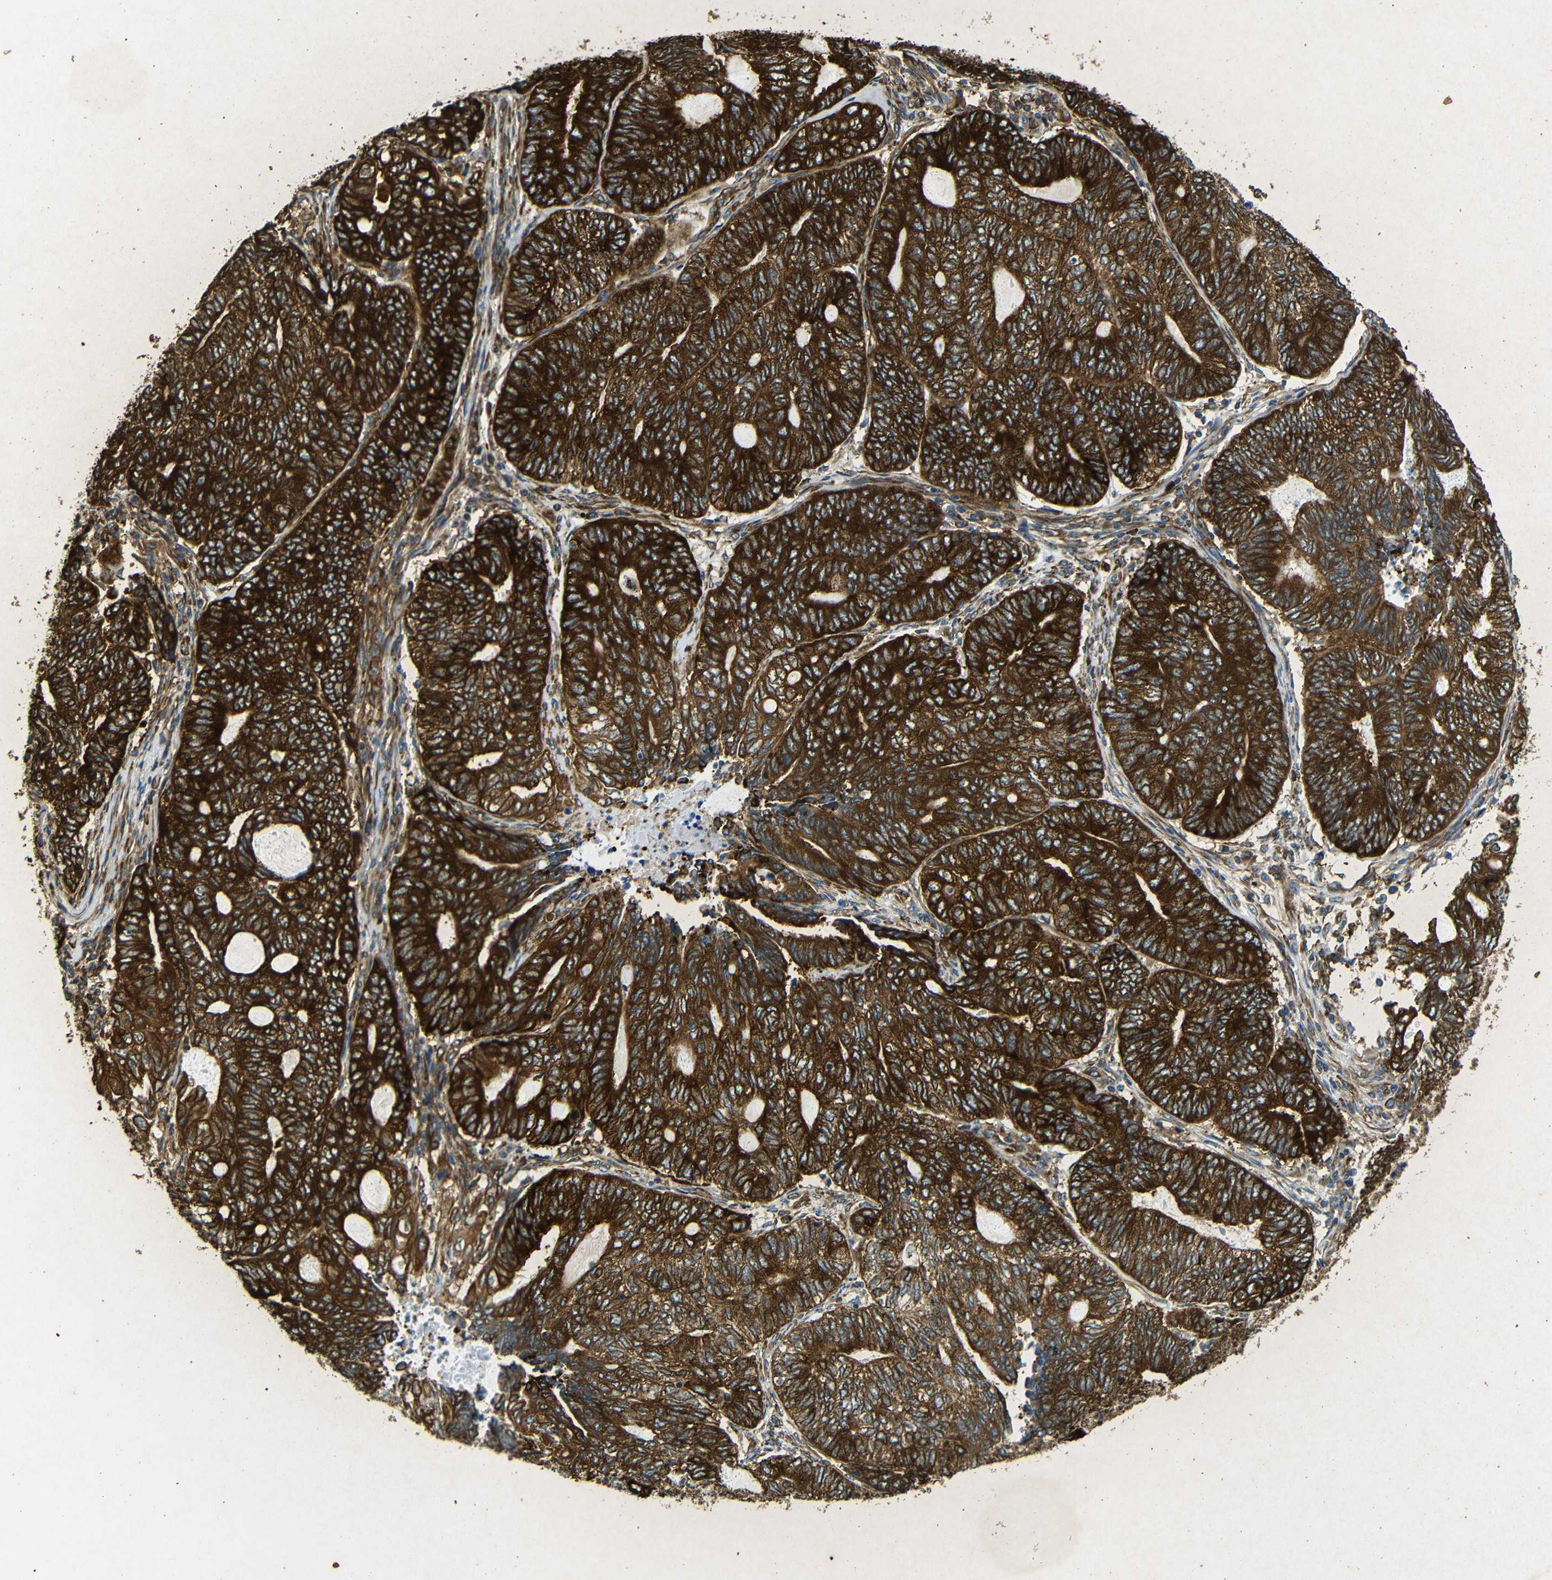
{"staining": {"intensity": "strong", "quantity": ">75%", "location": "cytoplasmic/membranous"}, "tissue": "endometrial cancer", "cell_type": "Tumor cells", "image_type": "cancer", "snomed": [{"axis": "morphology", "description": "Adenocarcinoma, NOS"}, {"axis": "topography", "description": "Uterus"}, {"axis": "topography", "description": "Endometrium"}], "caption": "Brown immunohistochemical staining in human endometrial adenocarcinoma exhibits strong cytoplasmic/membranous staining in approximately >75% of tumor cells.", "gene": "BTF3", "patient": {"sex": "female", "age": 70}}